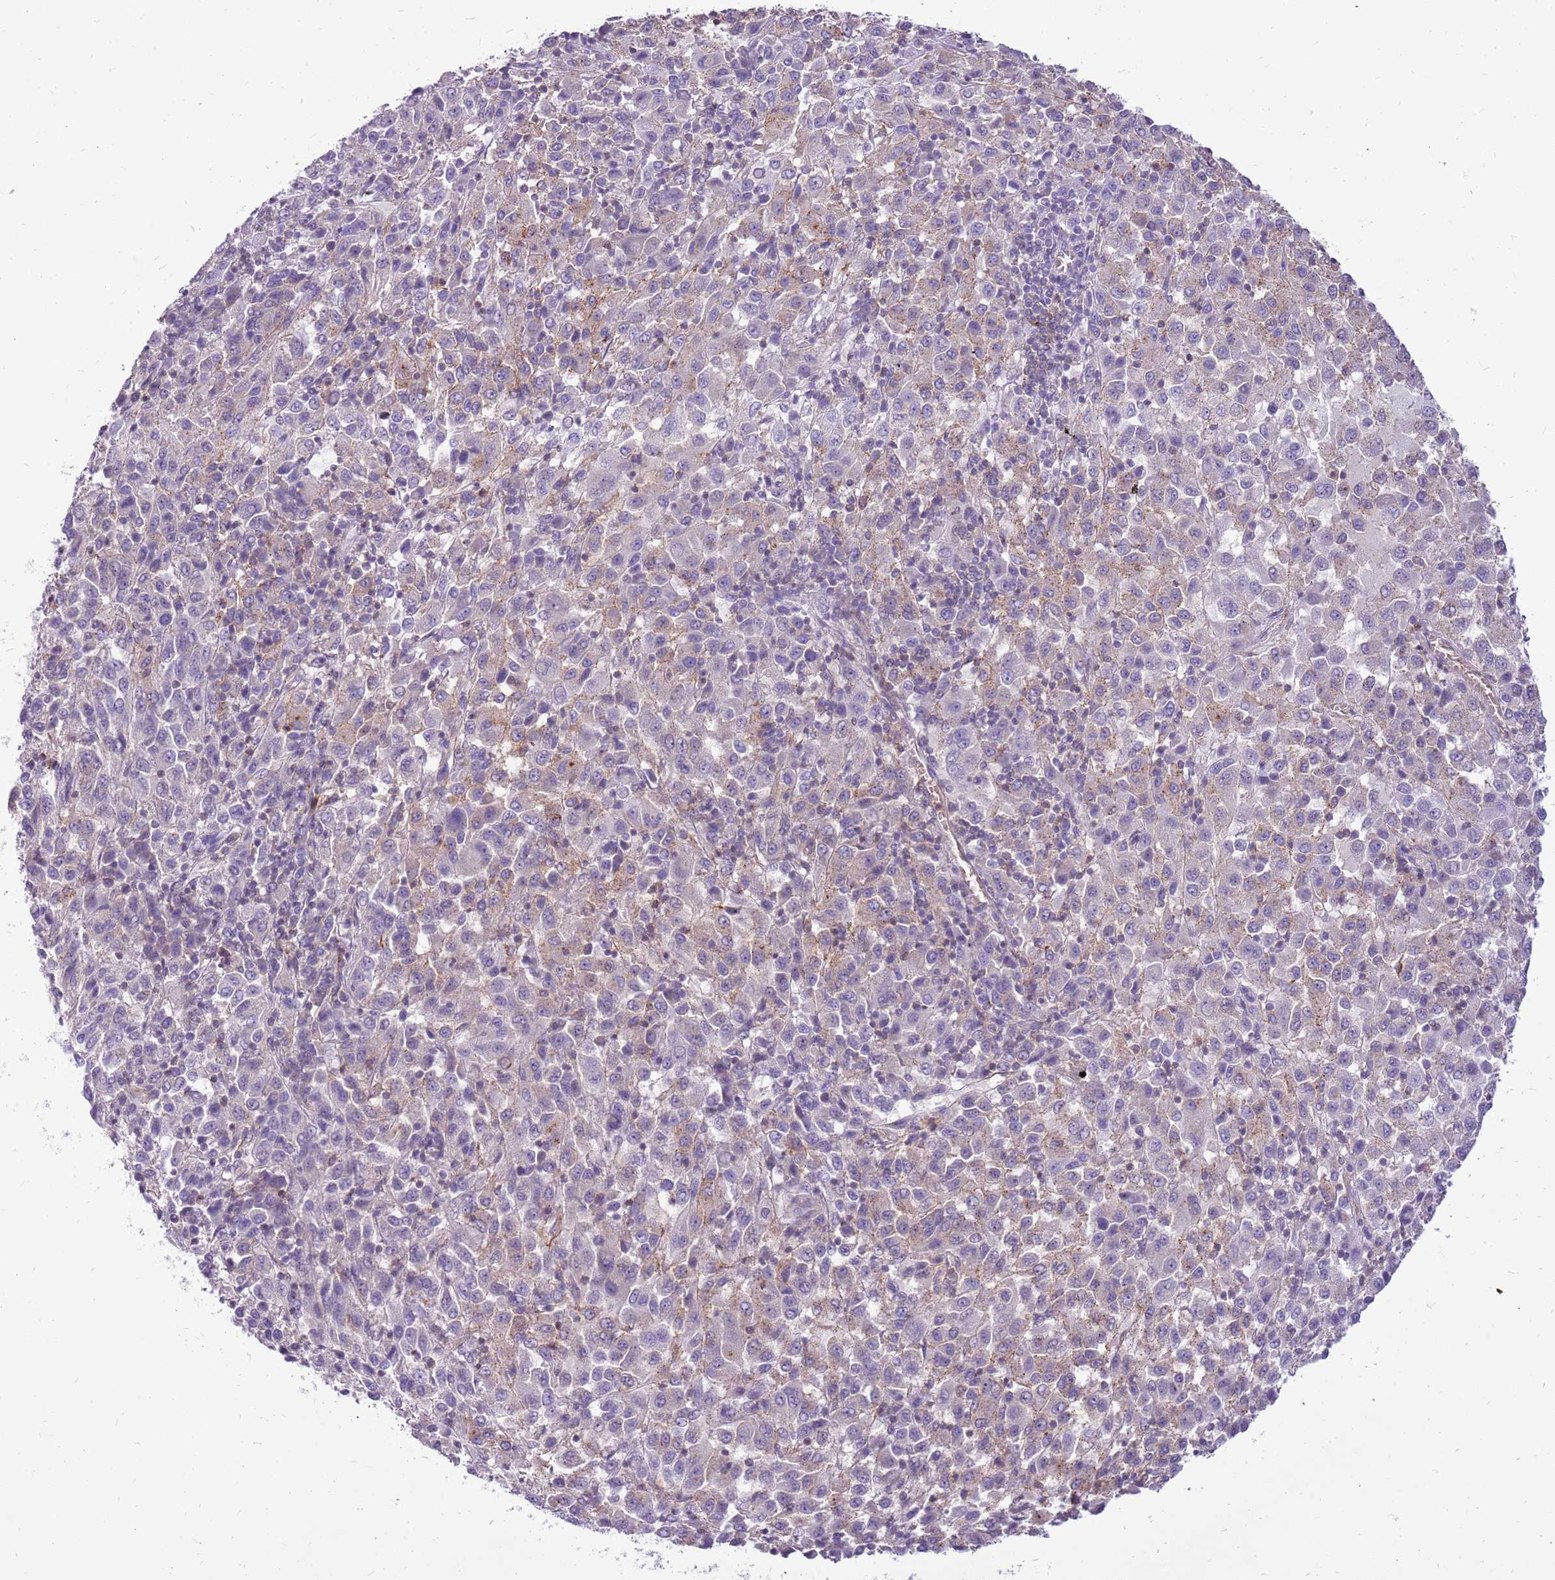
{"staining": {"intensity": "weak", "quantity": "<25%", "location": "cytoplasmic/membranous"}, "tissue": "melanoma", "cell_type": "Tumor cells", "image_type": "cancer", "snomed": [{"axis": "morphology", "description": "Malignant melanoma, Metastatic site"}, {"axis": "topography", "description": "Lung"}], "caption": "Immunohistochemistry (IHC) histopathology image of neoplastic tissue: human malignant melanoma (metastatic site) stained with DAB (3,3'-diaminobenzidine) shows no significant protein positivity in tumor cells. (Stains: DAB (3,3'-diaminobenzidine) IHC with hematoxylin counter stain, Microscopy: brightfield microscopy at high magnification).", "gene": "WDR90", "patient": {"sex": "male", "age": 64}}